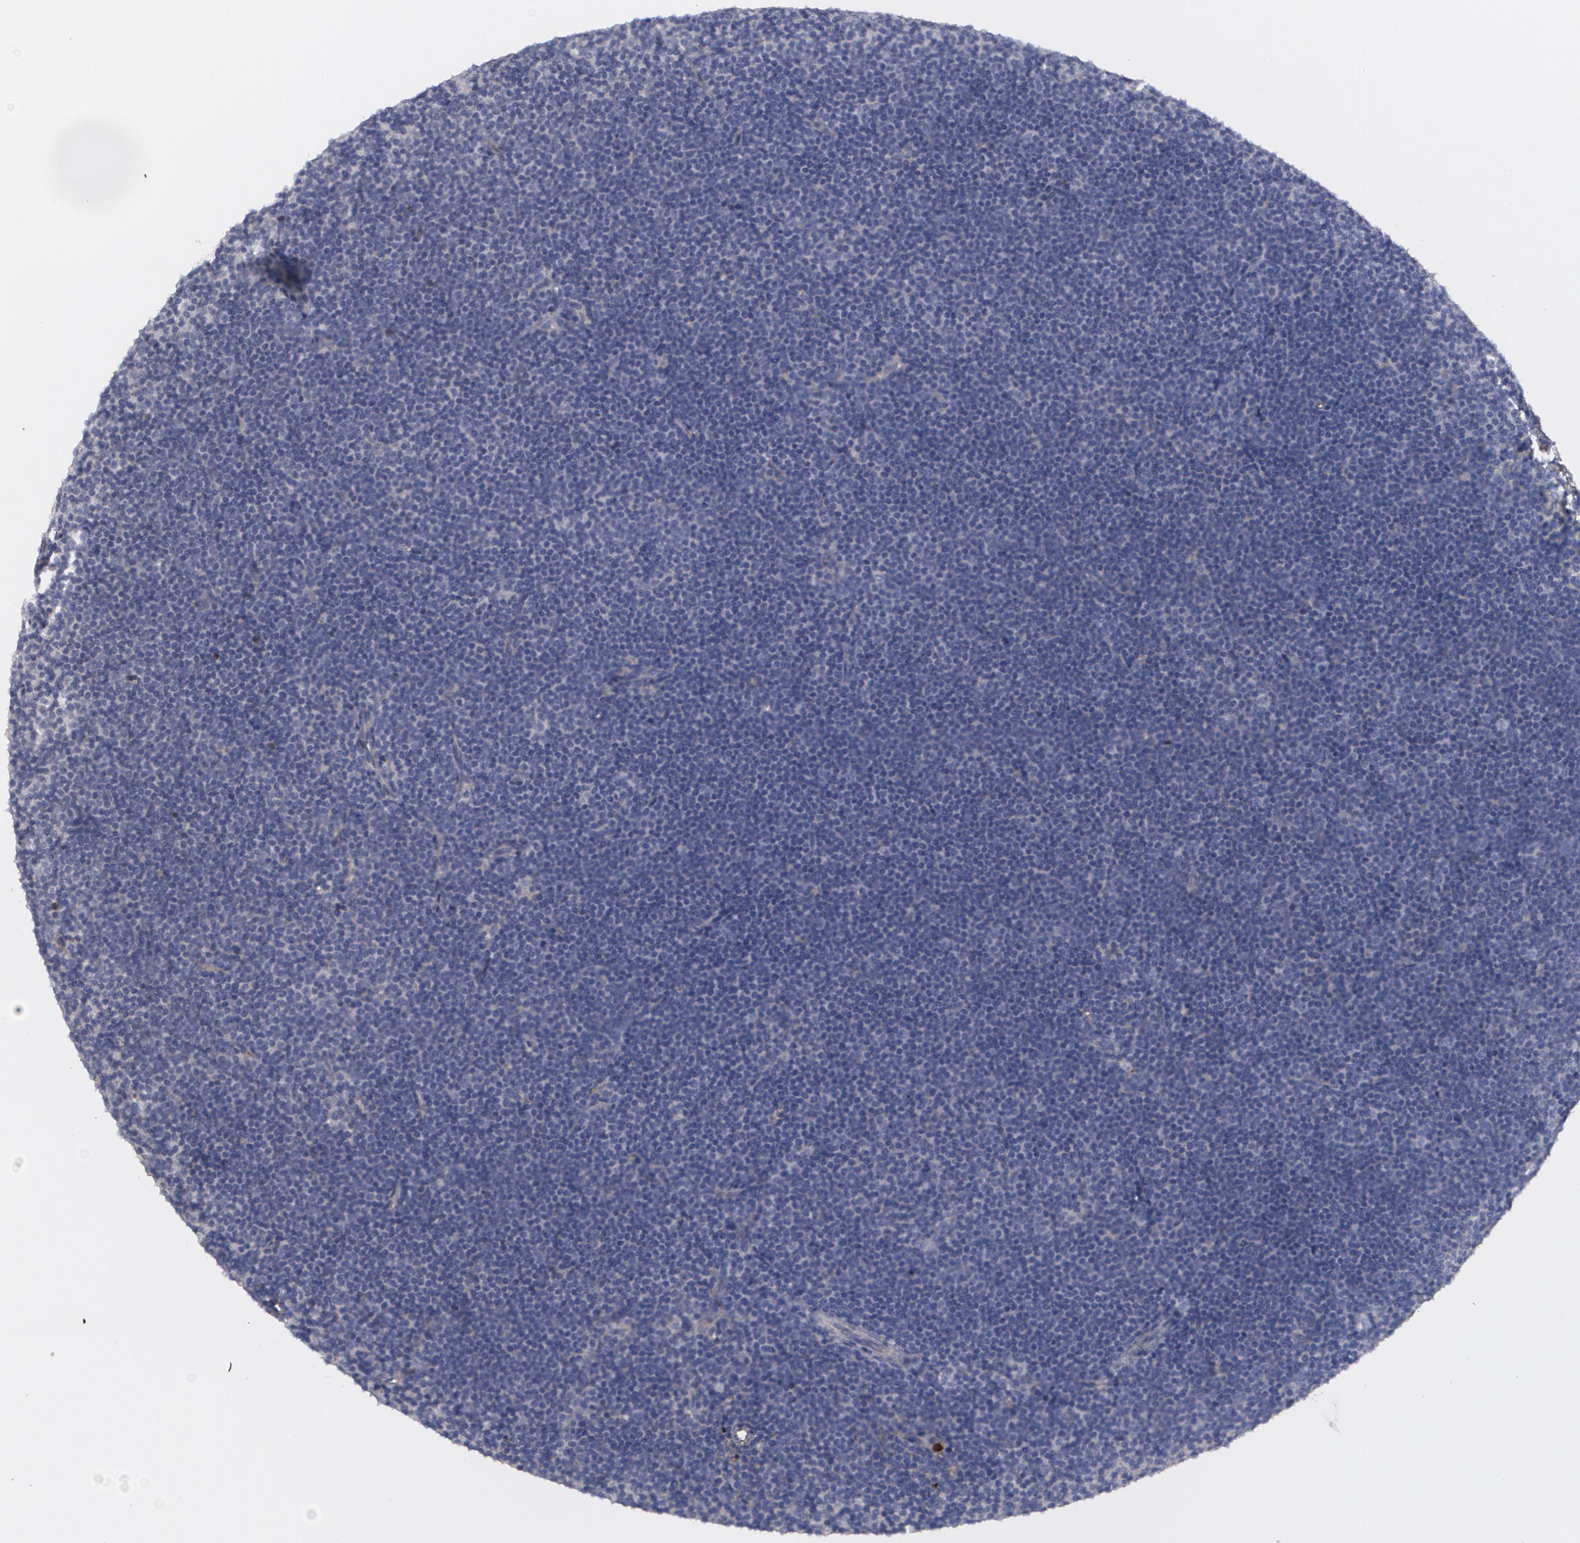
{"staining": {"intensity": "negative", "quantity": "none", "location": "none"}, "tissue": "lymphoma", "cell_type": "Tumor cells", "image_type": "cancer", "snomed": [{"axis": "morphology", "description": "Malignant lymphoma, non-Hodgkin's type, Low grade"}, {"axis": "topography", "description": "Lymph node"}], "caption": "Protein analysis of malignant lymphoma, non-Hodgkin's type (low-grade) exhibits no significant expression in tumor cells.", "gene": "LRG1", "patient": {"sex": "female", "age": 73}}